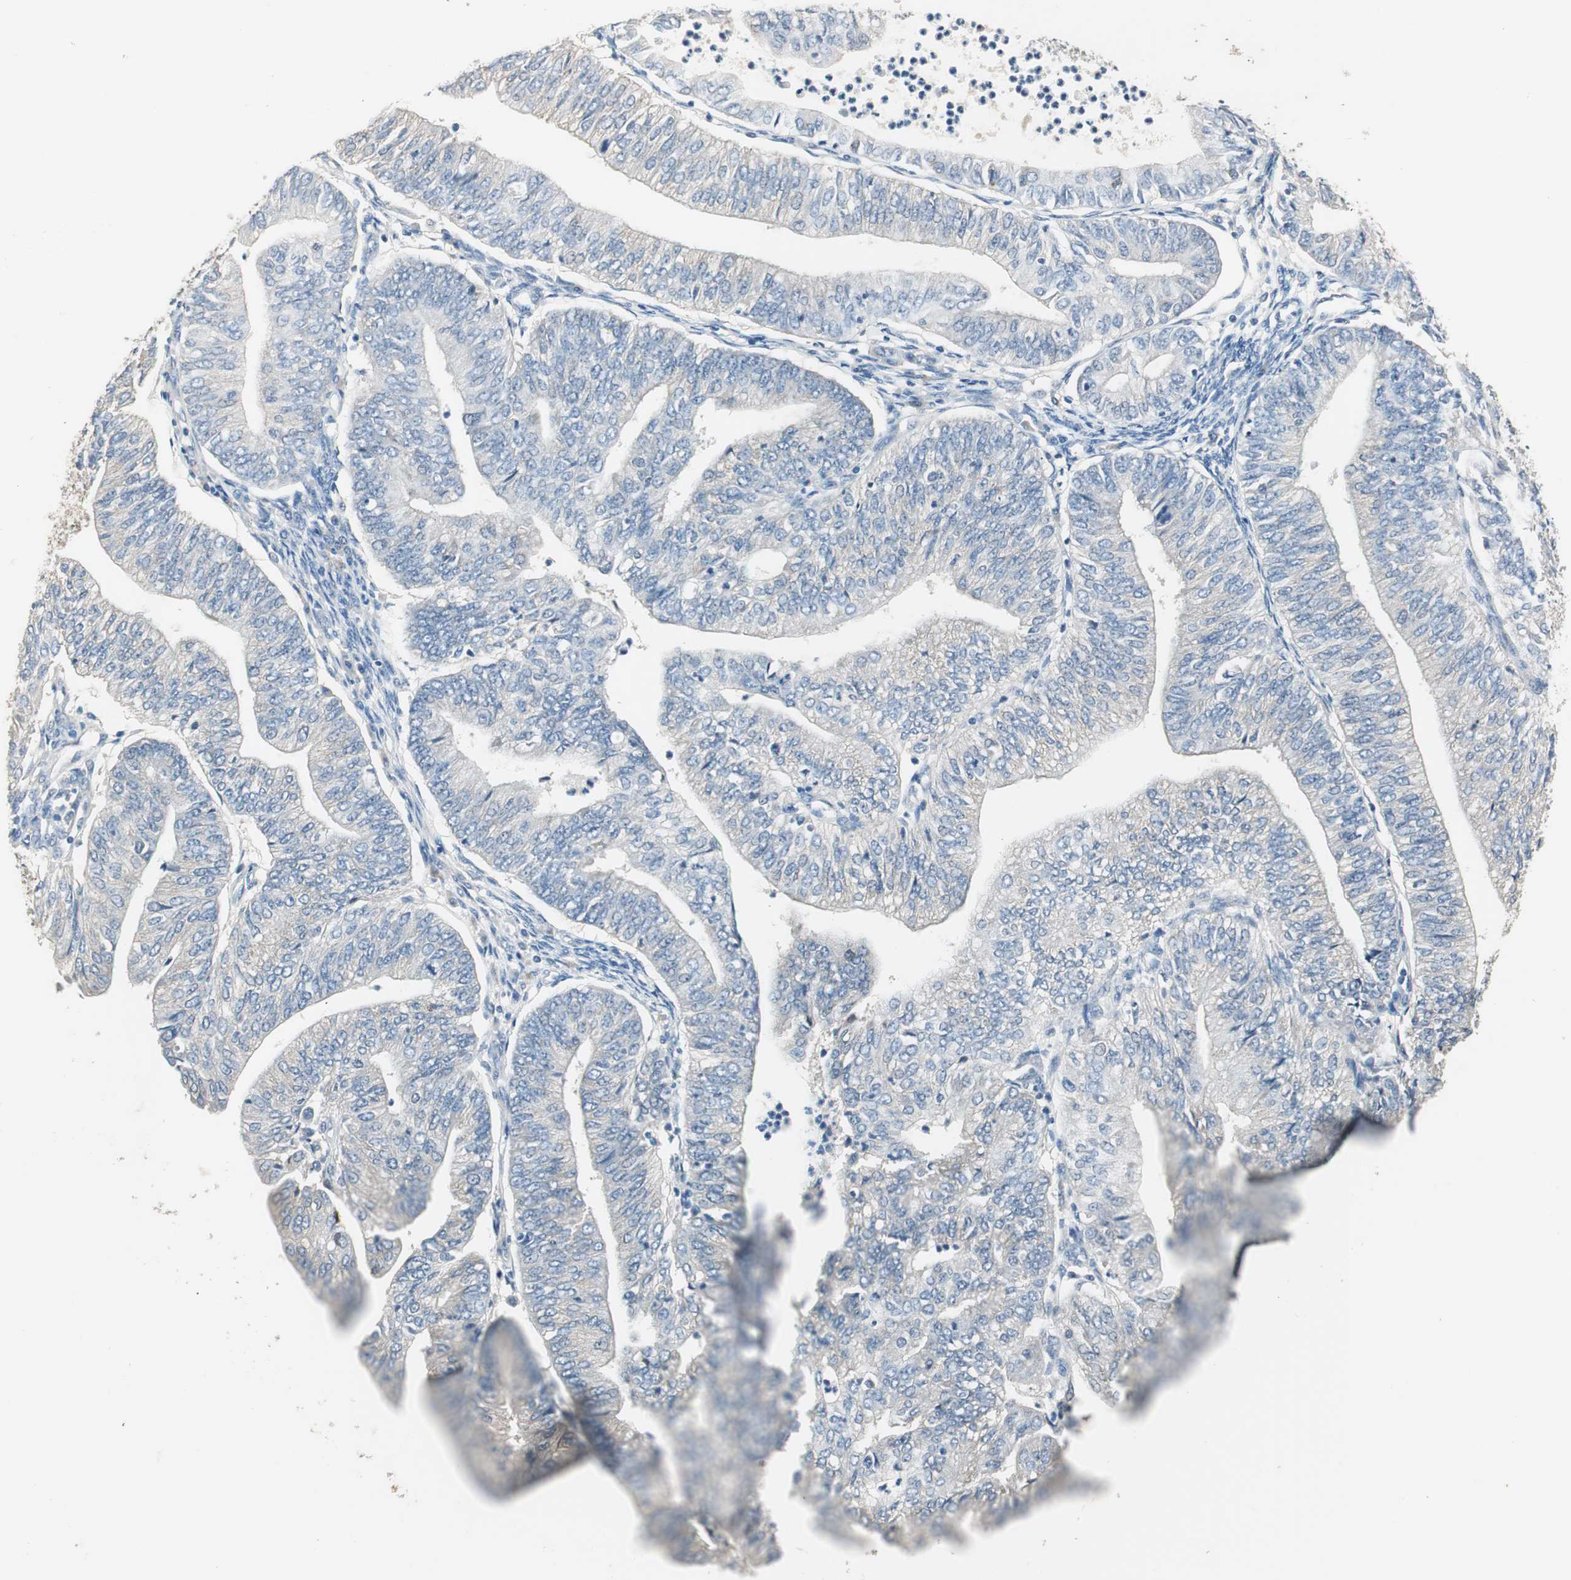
{"staining": {"intensity": "weak", "quantity": "<25%", "location": "cytoplasmic/membranous"}, "tissue": "endometrial cancer", "cell_type": "Tumor cells", "image_type": "cancer", "snomed": [{"axis": "morphology", "description": "Adenocarcinoma, NOS"}, {"axis": "topography", "description": "Endometrium"}], "caption": "DAB (3,3'-diaminobenzidine) immunohistochemical staining of human endometrial cancer (adenocarcinoma) reveals no significant staining in tumor cells.", "gene": "PTPRN2", "patient": {"sex": "female", "age": 59}}